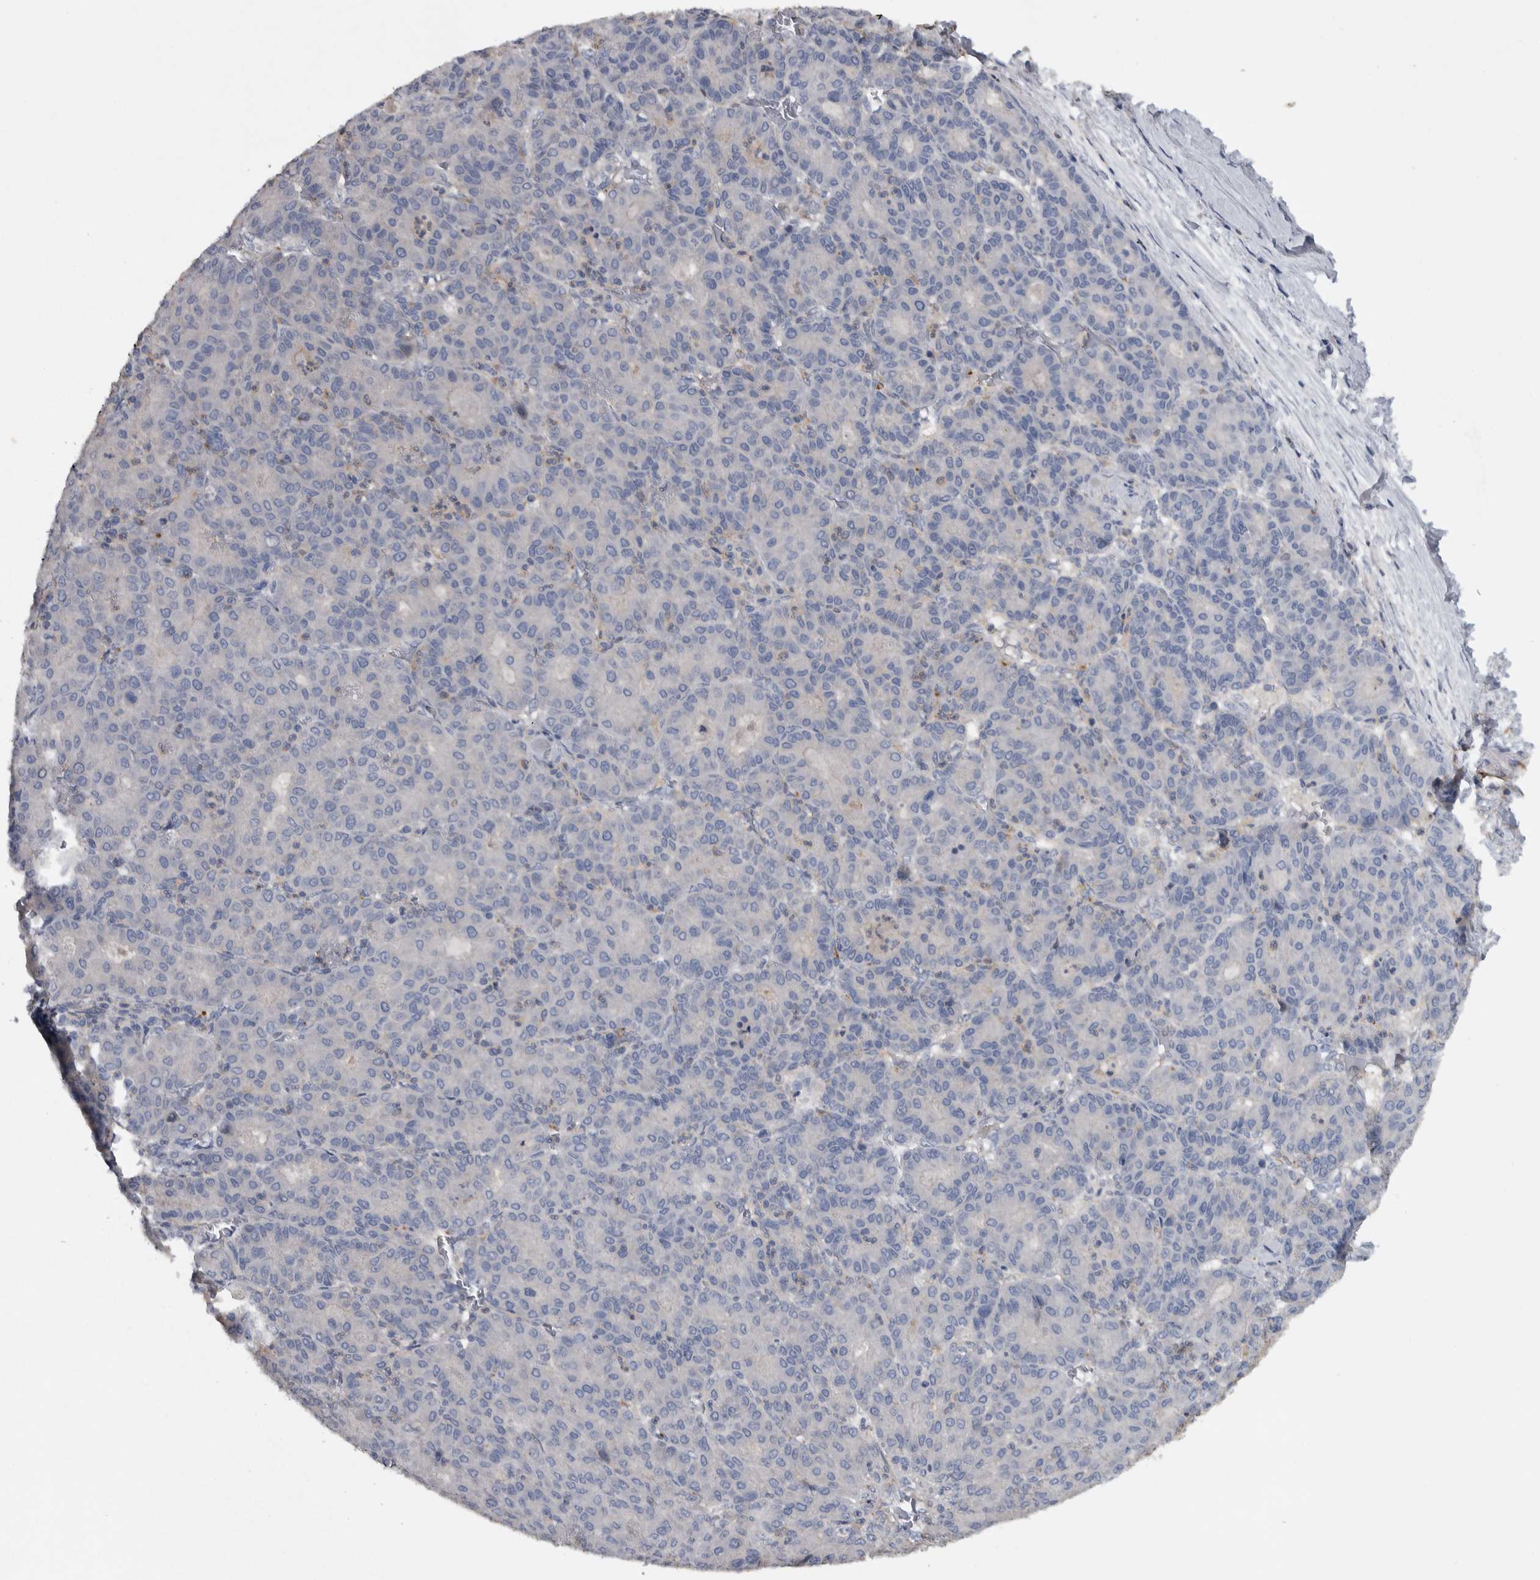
{"staining": {"intensity": "negative", "quantity": "none", "location": "none"}, "tissue": "liver cancer", "cell_type": "Tumor cells", "image_type": "cancer", "snomed": [{"axis": "morphology", "description": "Carcinoma, Hepatocellular, NOS"}, {"axis": "topography", "description": "Liver"}], "caption": "Tumor cells are negative for protein expression in human liver cancer (hepatocellular carcinoma).", "gene": "NT5C2", "patient": {"sex": "male", "age": 65}}